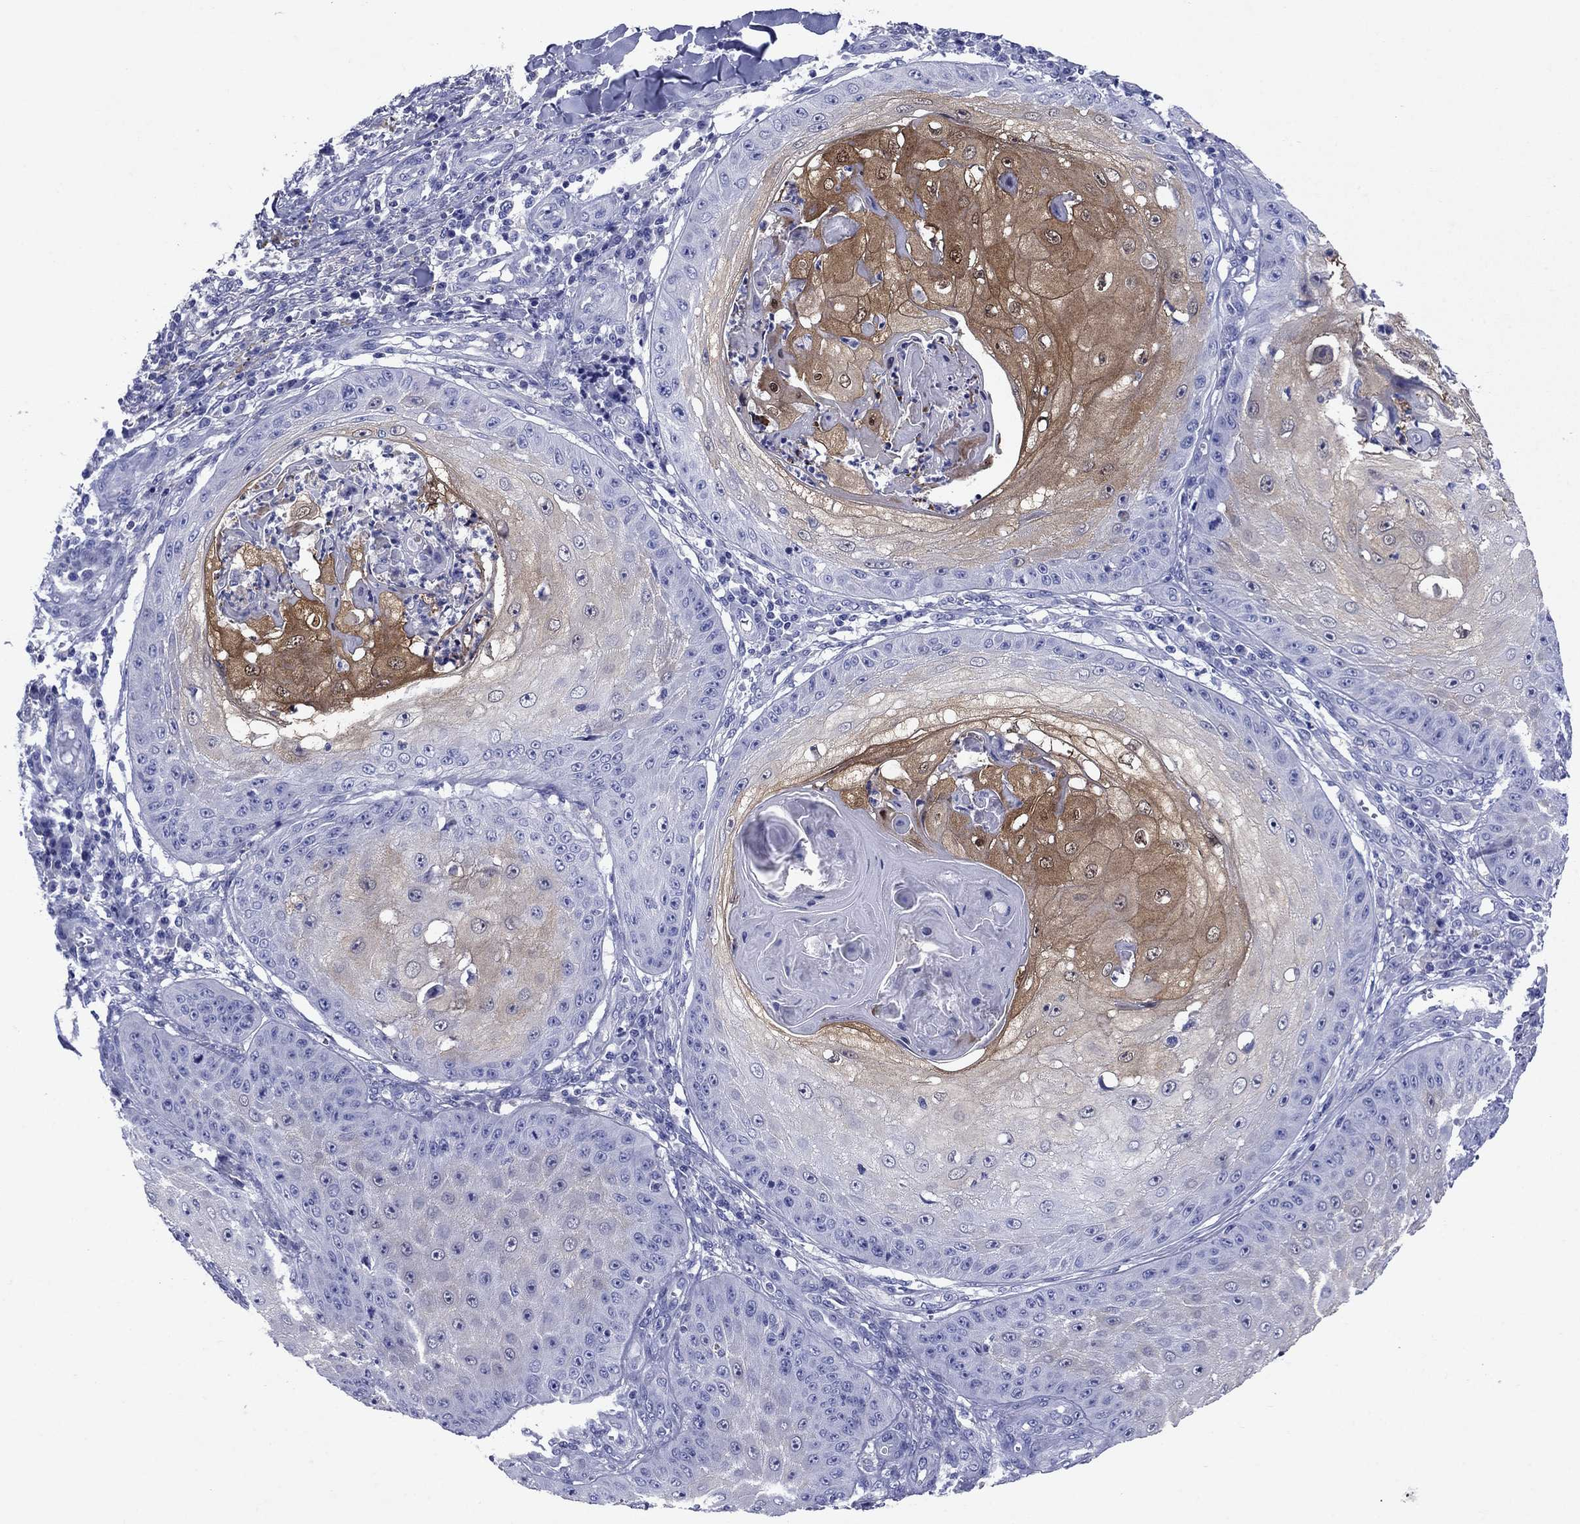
{"staining": {"intensity": "moderate", "quantity": "25%-75%", "location": "cytoplasmic/membranous"}, "tissue": "skin cancer", "cell_type": "Tumor cells", "image_type": "cancer", "snomed": [{"axis": "morphology", "description": "Squamous cell carcinoma, NOS"}, {"axis": "topography", "description": "Skin"}], "caption": "This is a histology image of immunohistochemistry staining of skin cancer (squamous cell carcinoma), which shows moderate expression in the cytoplasmic/membranous of tumor cells.", "gene": "SULT2B1", "patient": {"sex": "male", "age": 70}}